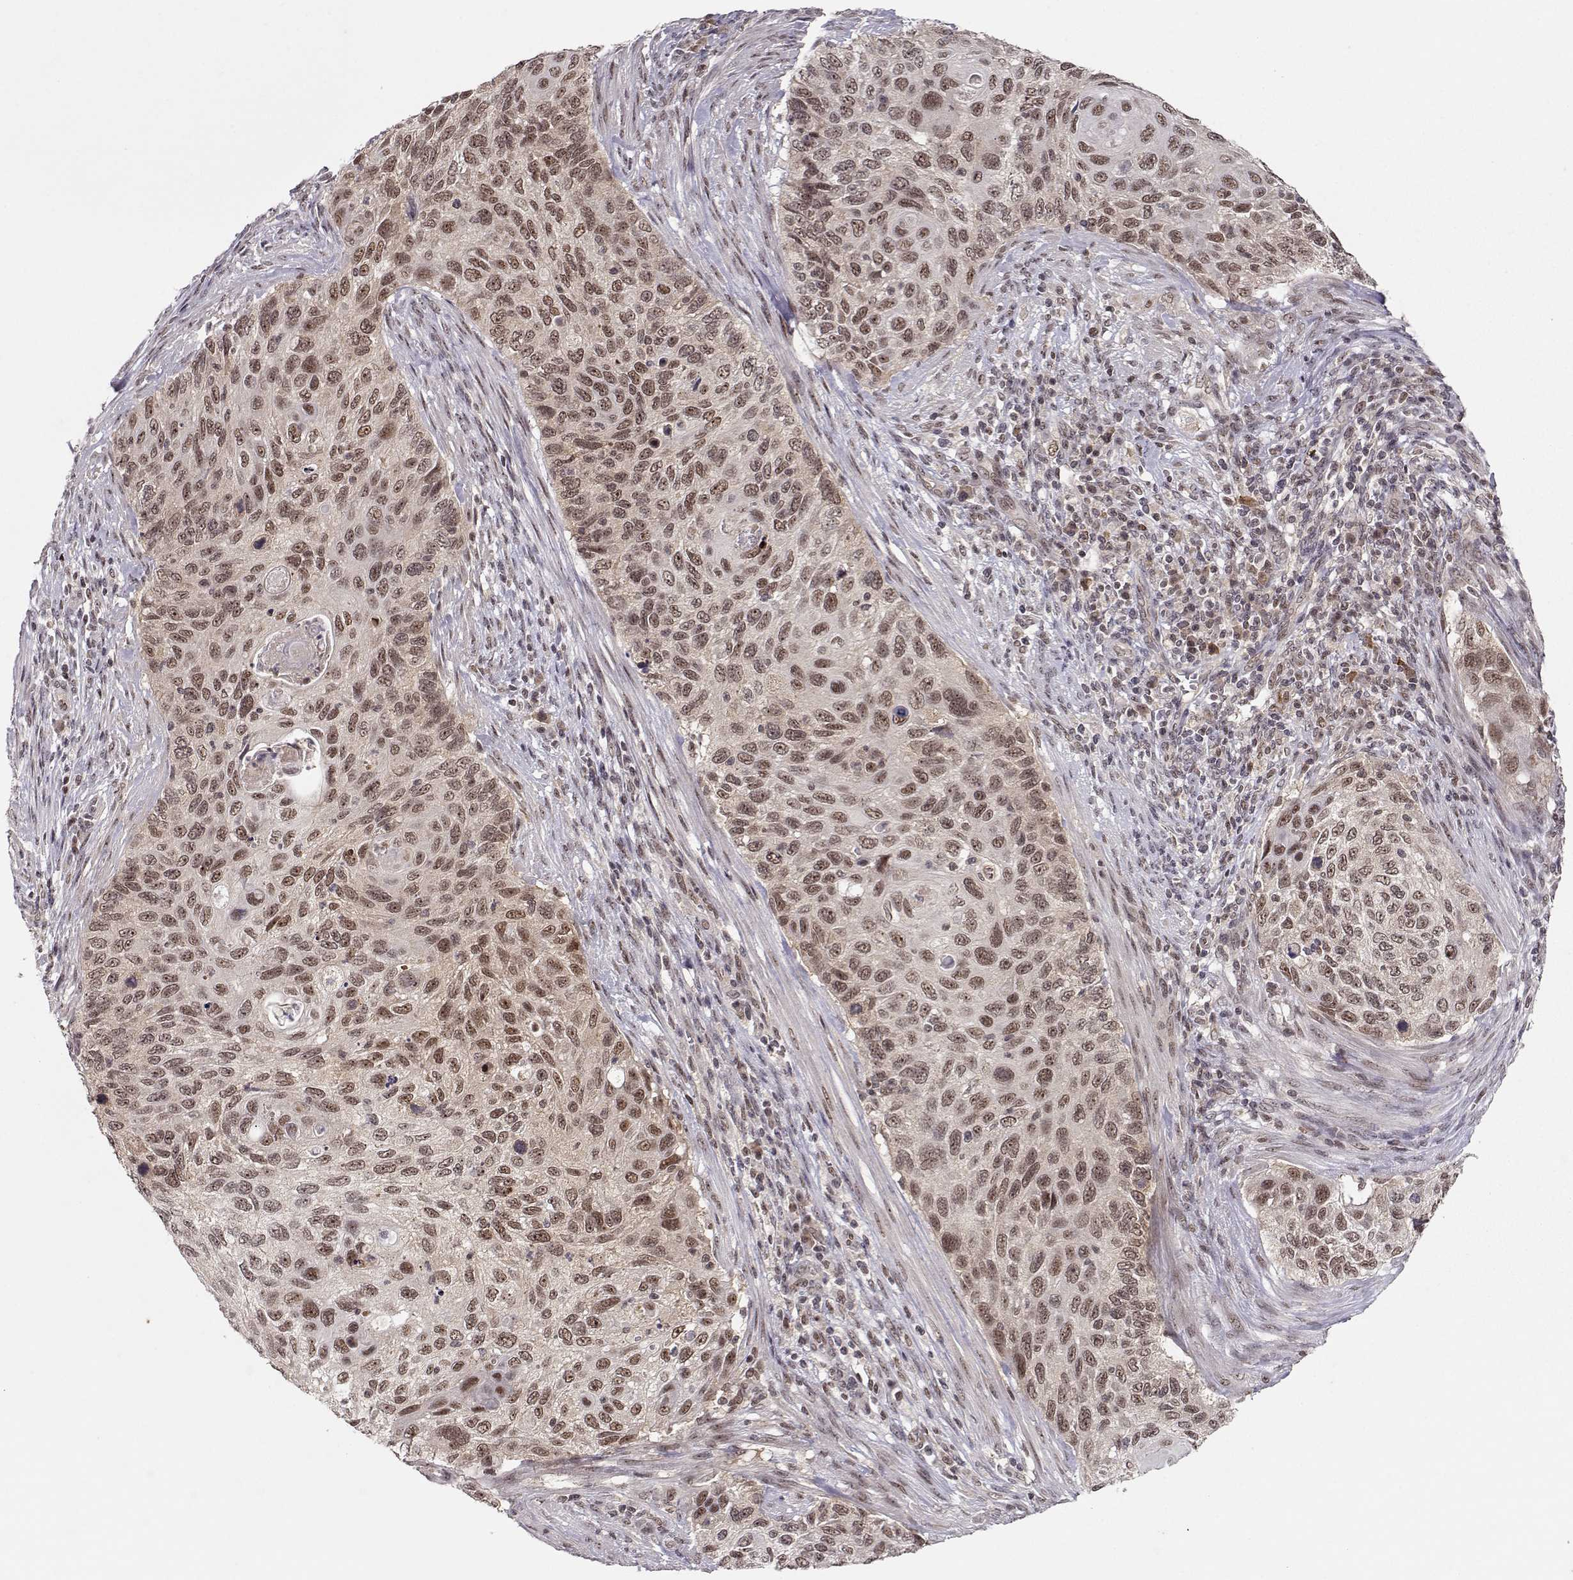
{"staining": {"intensity": "weak", "quantity": ">75%", "location": "nuclear"}, "tissue": "cervical cancer", "cell_type": "Tumor cells", "image_type": "cancer", "snomed": [{"axis": "morphology", "description": "Squamous cell carcinoma, NOS"}, {"axis": "topography", "description": "Cervix"}], "caption": "Tumor cells show low levels of weak nuclear staining in about >75% of cells in human cervical squamous cell carcinoma.", "gene": "CSNK2A1", "patient": {"sex": "female", "age": 70}}